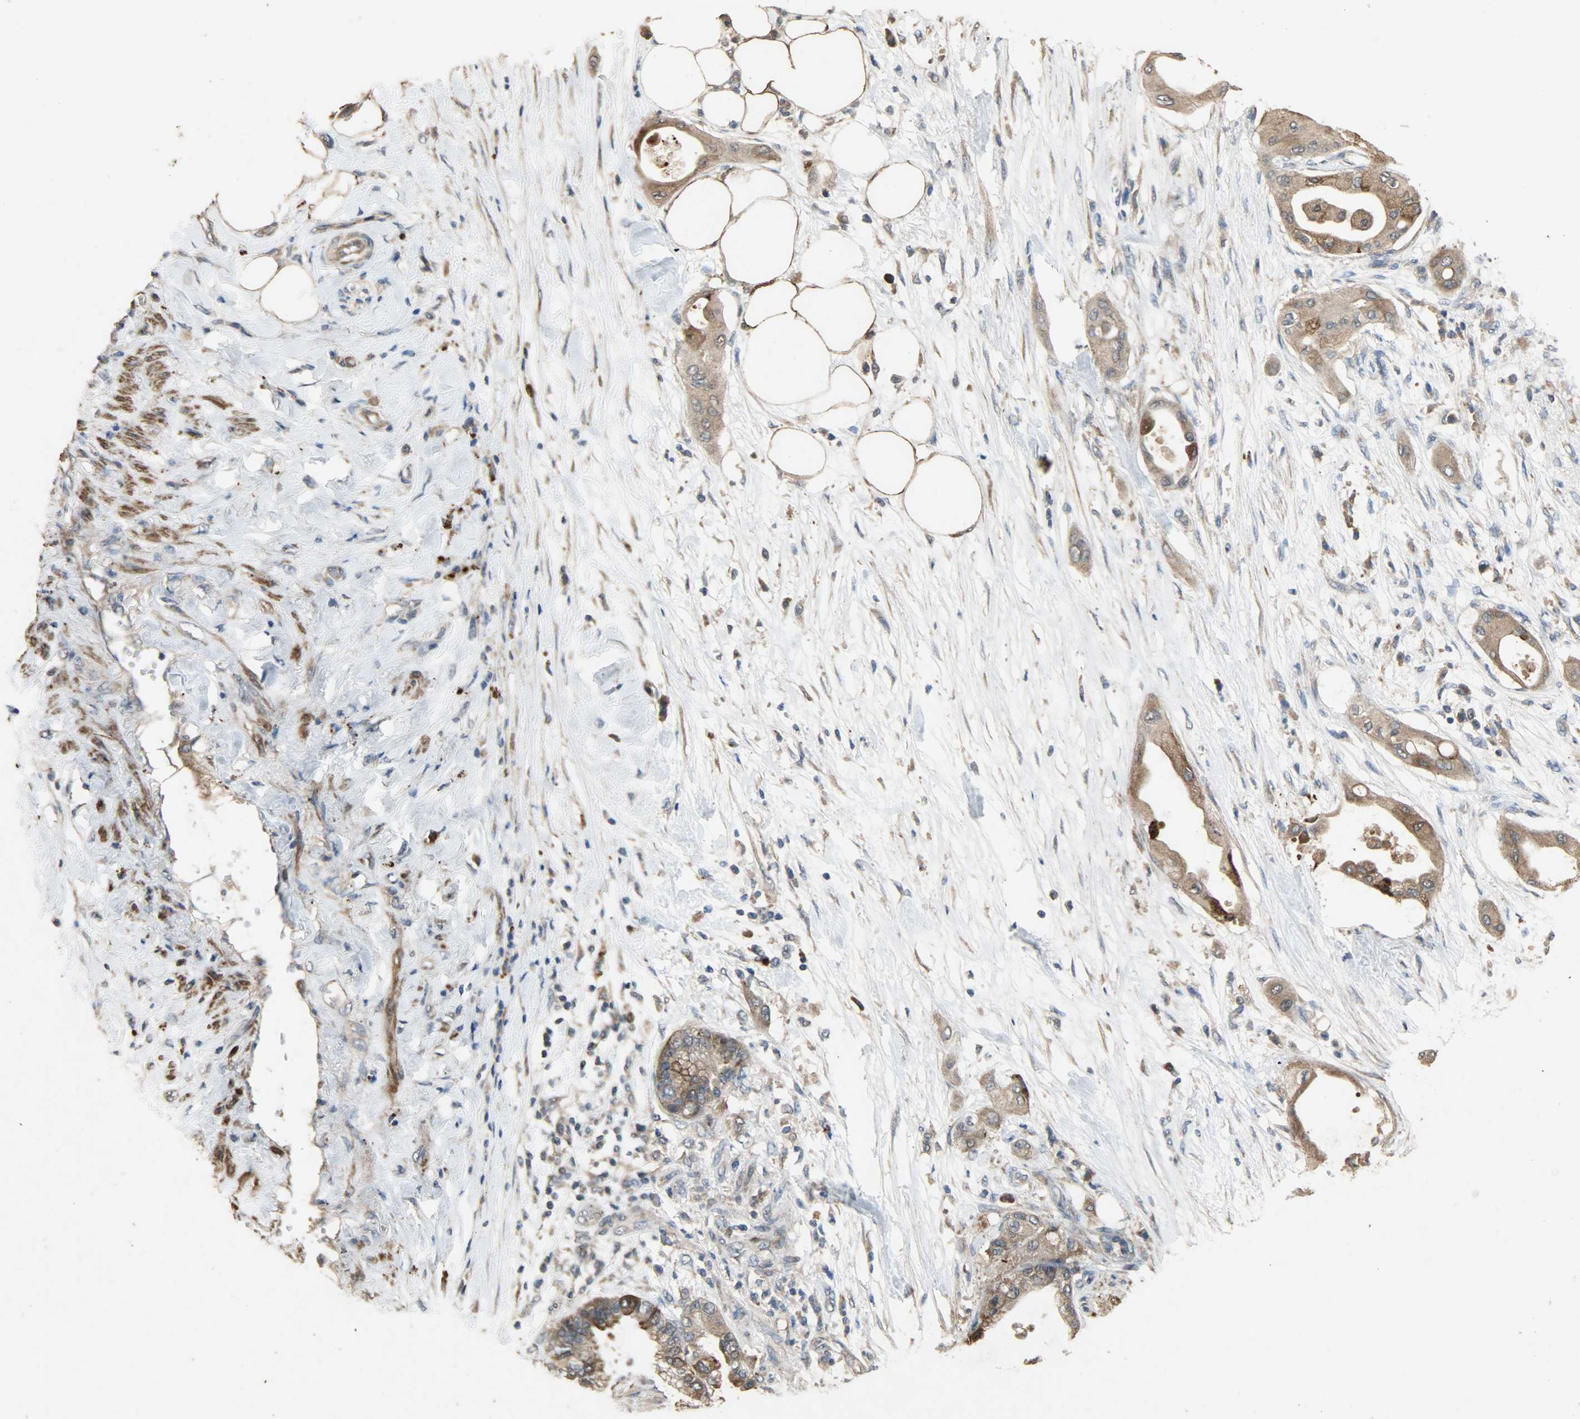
{"staining": {"intensity": "moderate", "quantity": ">75%", "location": "cytoplasmic/membranous"}, "tissue": "pancreatic cancer", "cell_type": "Tumor cells", "image_type": "cancer", "snomed": [{"axis": "morphology", "description": "Adenocarcinoma, NOS"}, {"axis": "morphology", "description": "Adenocarcinoma, metastatic, NOS"}, {"axis": "topography", "description": "Lymph node"}, {"axis": "topography", "description": "Pancreas"}, {"axis": "topography", "description": "Duodenum"}], "caption": "The image reveals staining of pancreatic adenocarcinoma, revealing moderate cytoplasmic/membranous protein expression (brown color) within tumor cells. Using DAB (brown) and hematoxylin (blue) stains, captured at high magnification using brightfield microscopy.", "gene": "CDKN2C", "patient": {"sex": "female", "age": 64}}